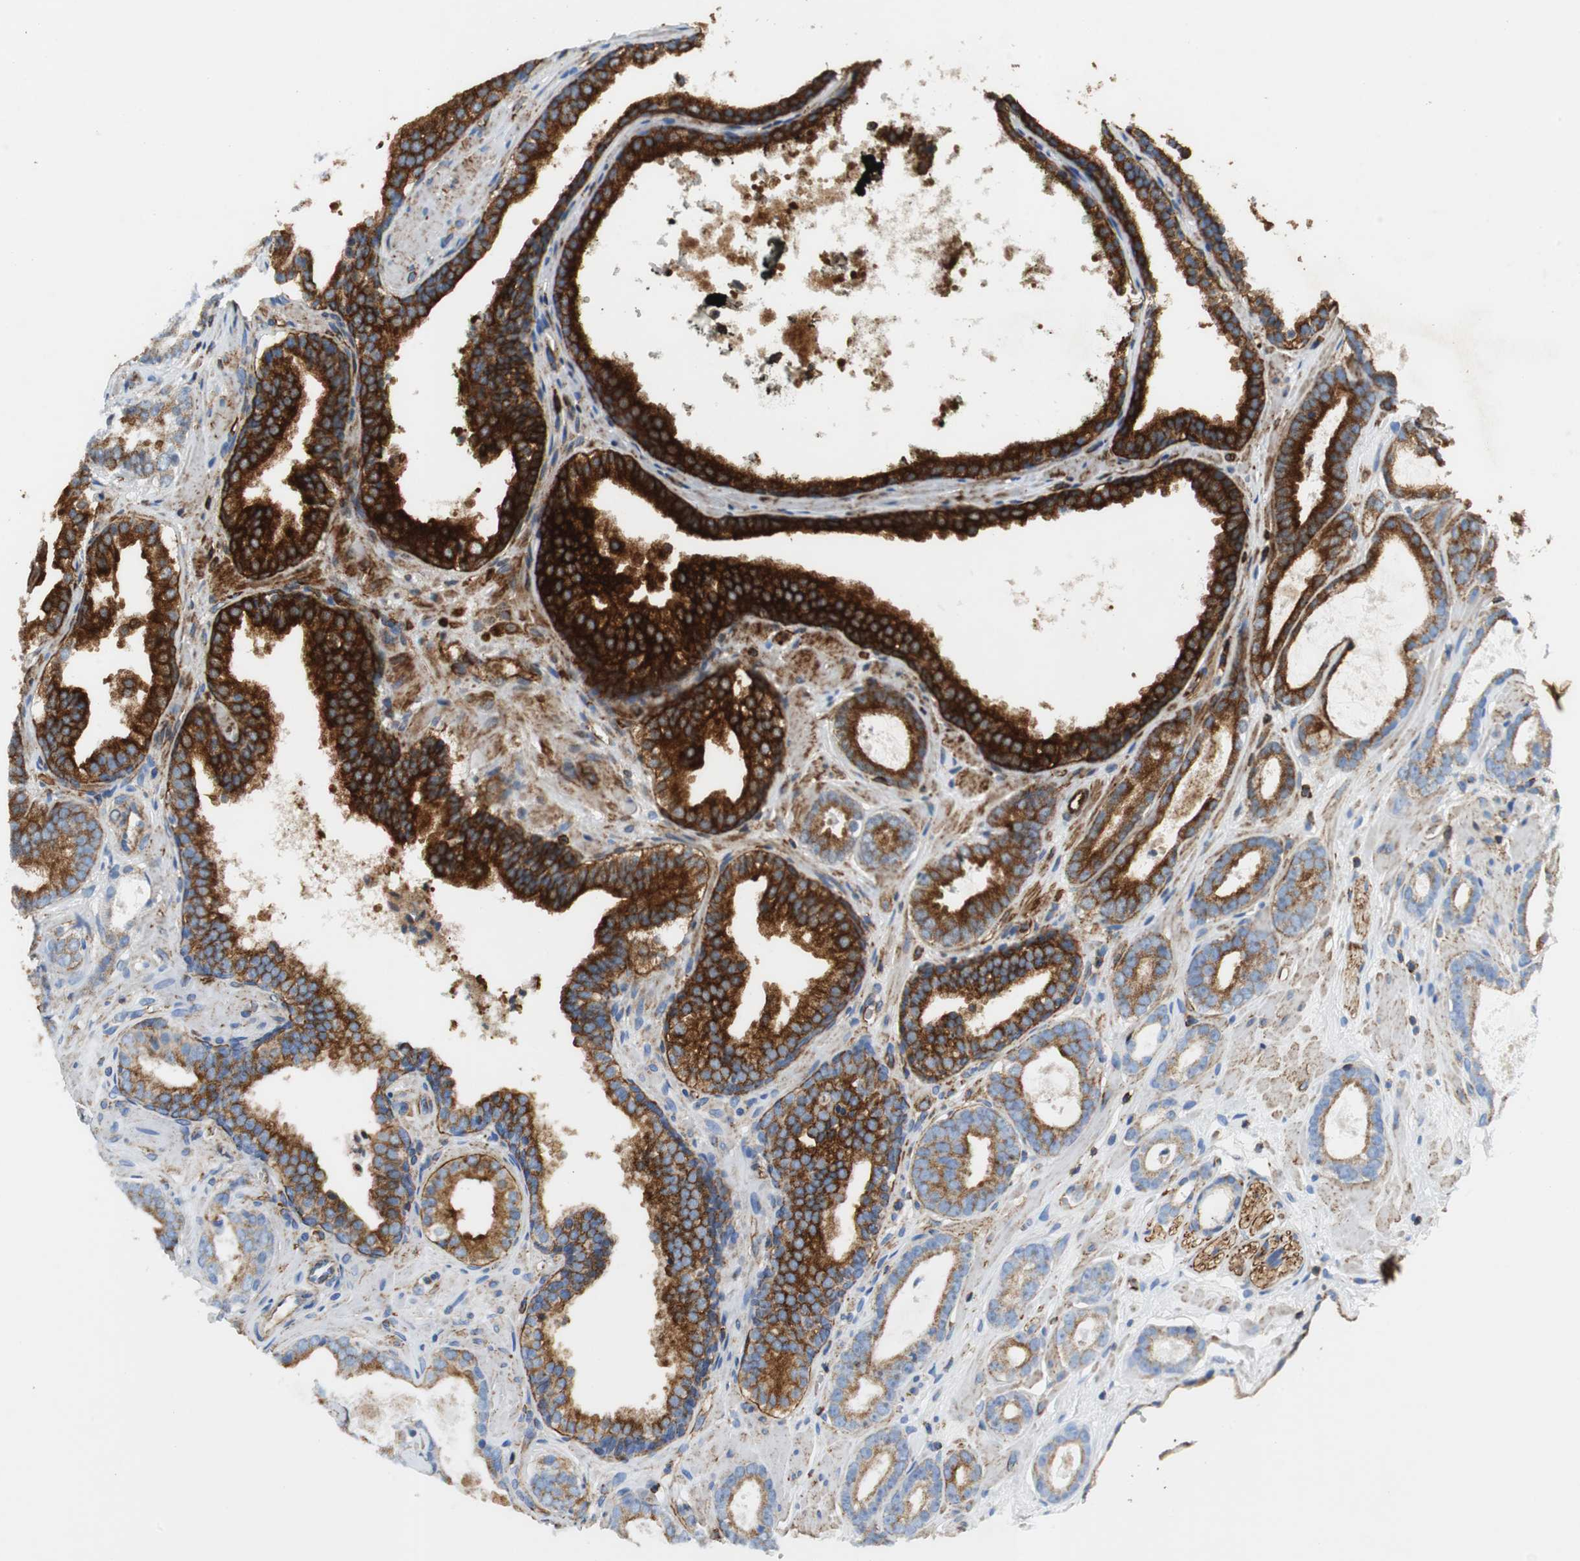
{"staining": {"intensity": "strong", "quantity": ">75%", "location": "cytoplasmic/membranous"}, "tissue": "prostate cancer", "cell_type": "Tumor cells", "image_type": "cancer", "snomed": [{"axis": "morphology", "description": "Adenocarcinoma, Low grade"}, {"axis": "topography", "description": "Prostate"}], "caption": "Prostate low-grade adenocarcinoma was stained to show a protein in brown. There is high levels of strong cytoplasmic/membranous positivity in about >75% of tumor cells.", "gene": "TUBA4A", "patient": {"sex": "male", "age": 57}}